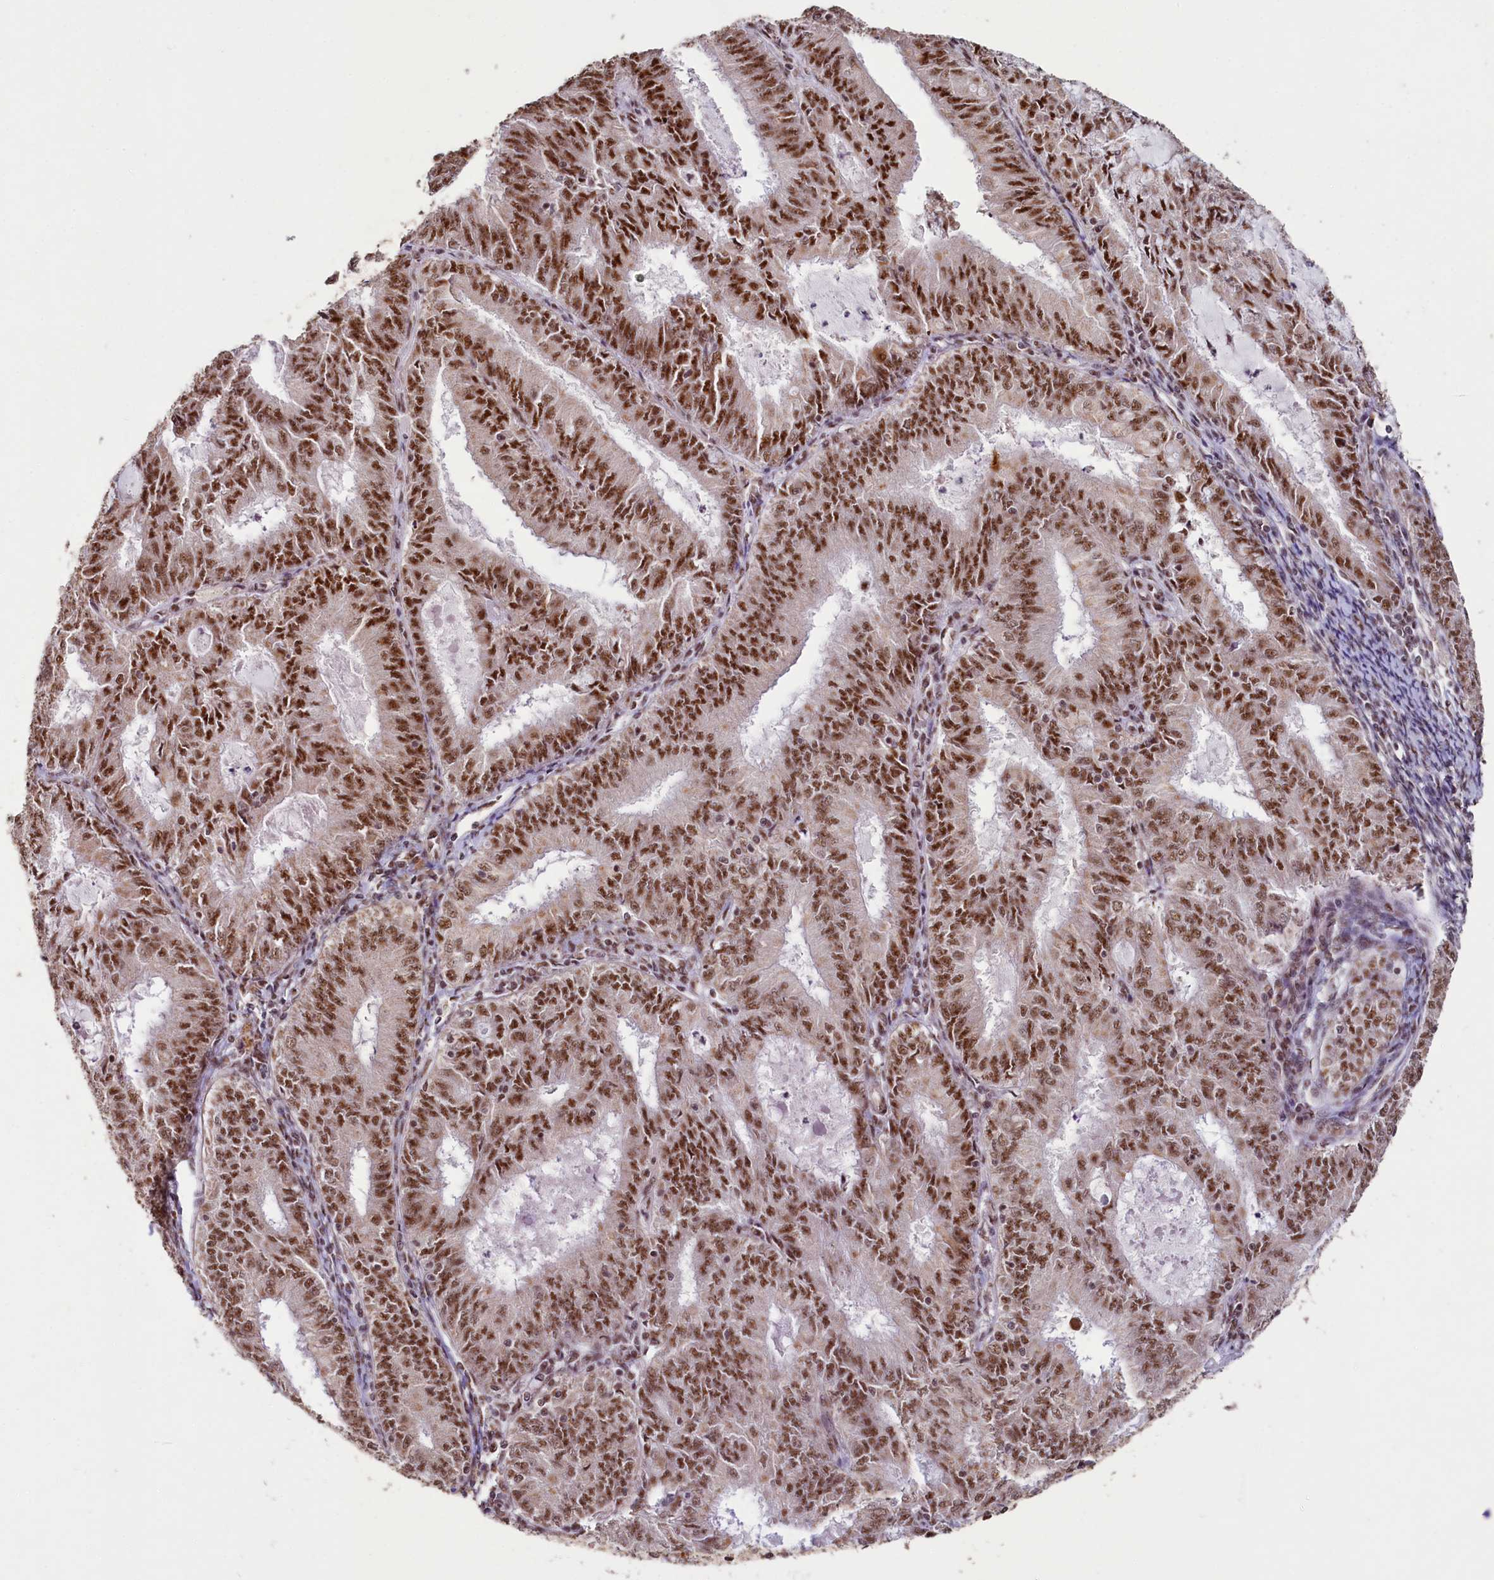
{"staining": {"intensity": "strong", "quantity": ">75%", "location": "nuclear"}, "tissue": "endometrial cancer", "cell_type": "Tumor cells", "image_type": "cancer", "snomed": [{"axis": "morphology", "description": "Adenocarcinoma, NOS"}, {"axis": "topography", "description": "Endometrium"}], "caption": "Protein staining reveals strong nuclear expression in about >75% of tumor cells in endometrial cancer (adenocarcinoma).", "gene": "PDE6D", "patient": {"sex": "female", "age": 57}}